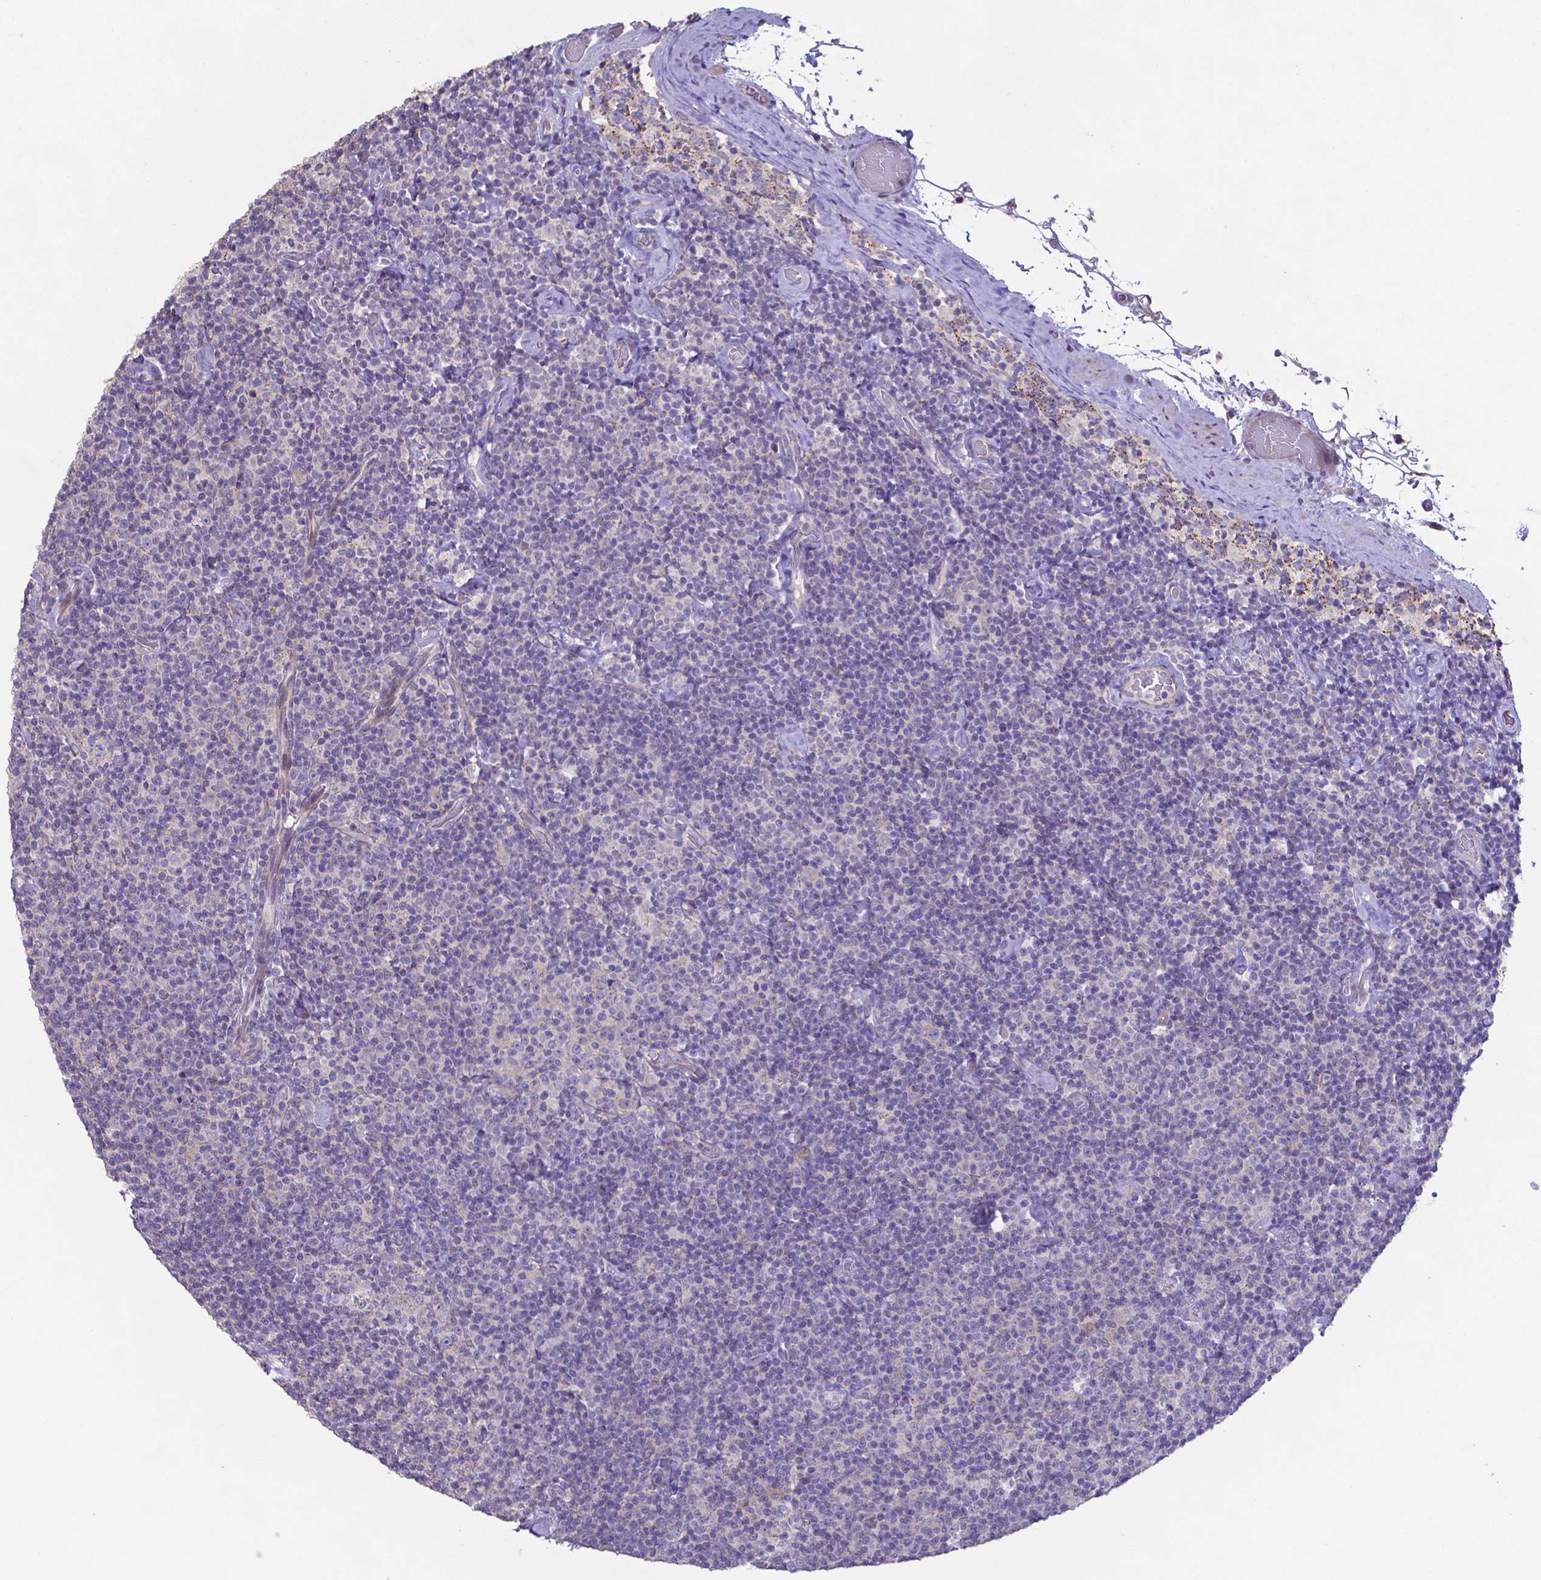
{"staining": {"intensity": "negative", "quantity": "none", "location": "none"}, "tissue": "lymphoma", "cell_type": "Tumor cells", "image_type": "cancer", "snomed": [{"axis": "morphology", "description": "Malignant lymphoma, non-Hodgkin's type, Low grade"}, {"axis": "topography", "description": "Lymph node"}], "caption": "DAB immunohistochemical staining of low-grade malignant lymphoma, non-Hodgkin's type shows no significant expression in tumor cells.", "gene": "TYRO3", "patient": {"sex": "male", "age": 81}}